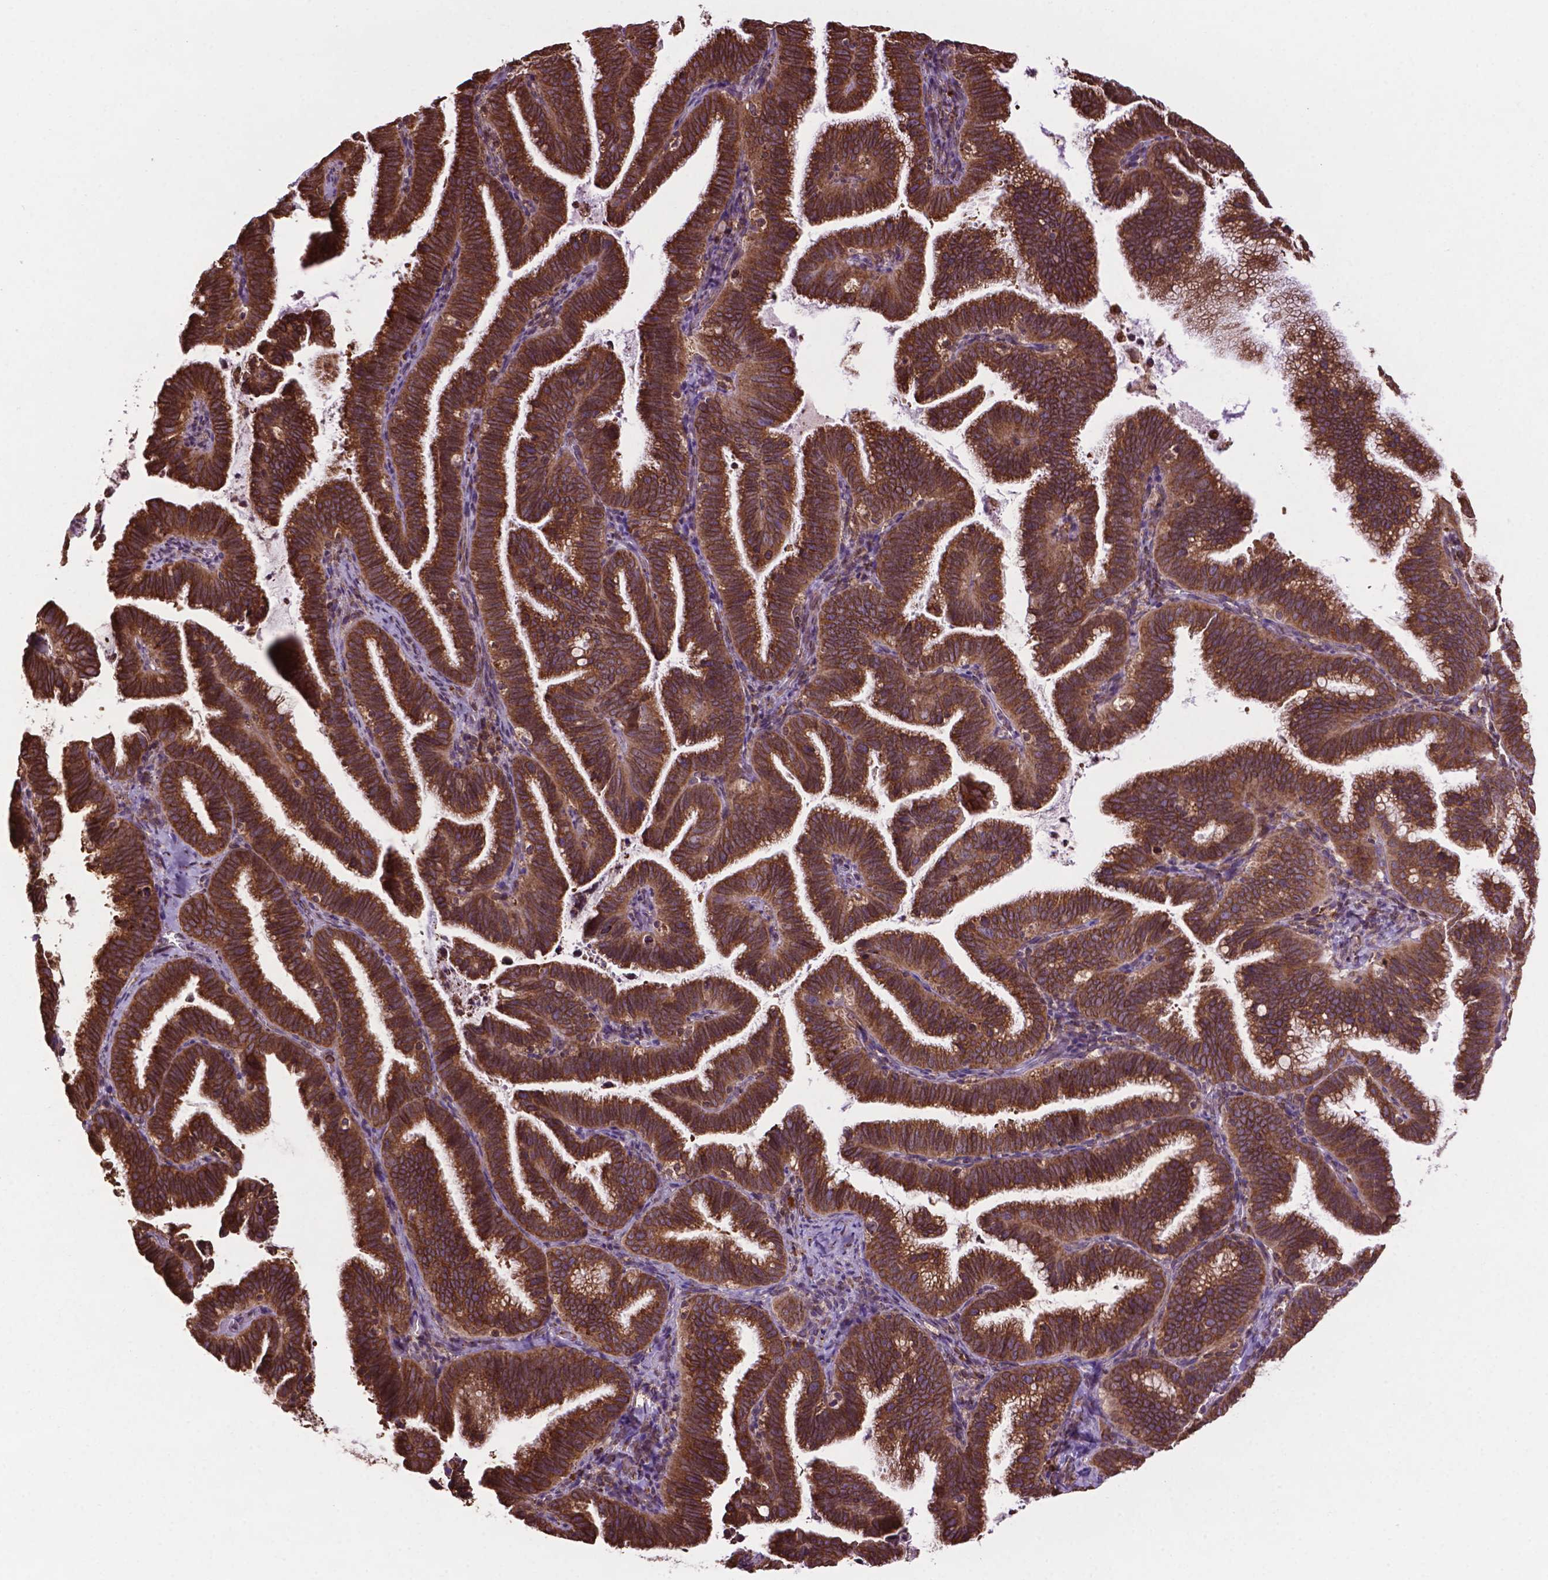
{"staining": {"intensity": "strong", "quantity": ">75%", "location": "cytoplasmic/membranous"}, "tissue": "cervical cancer", "cell_type": "Tumor cells", "image_type": "cancer", "snomed": [{"axis": "morphology", "description": "Adenocarcinoma, NOS"}, {"axis": "topography", "description": "Cervix"}], "caption": "This photomicrograph reveals cervical cancer stained with immunohistochemistry (IHC) to label a protein in brown. The cytoplasmic/membranous of tumor cells show strong positivity for the protein. Nuclei are counter-stained blue.", "gene": "GANAB", "patient": {"sex": "female", "age": 61}}